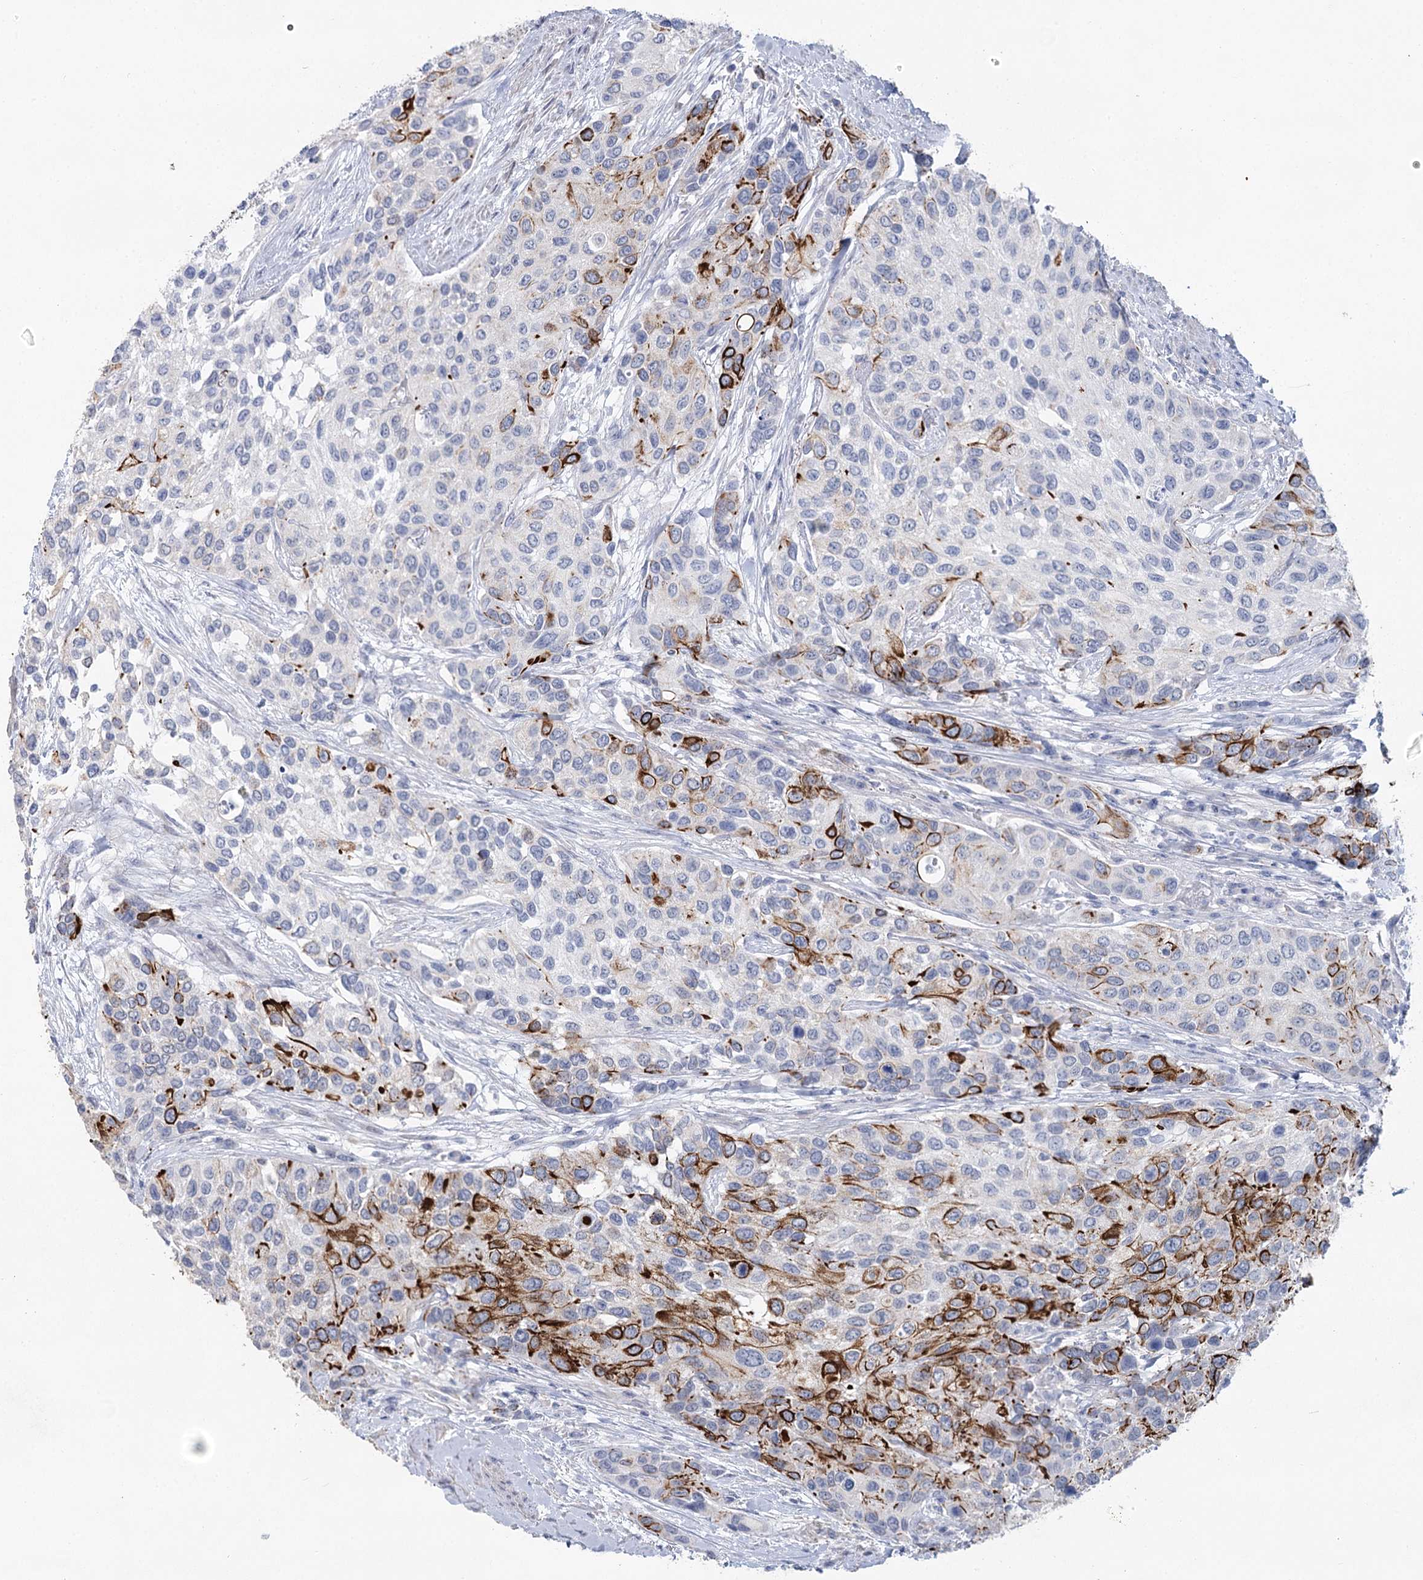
{"staining": {"intensity": "strong", "quantity": "<25%", "location": "cytoplasmic/membranous"}, "tissue": "urothelial cancer", "cell_type": "Tumor cells", "image_type": "cancer", "snomed": [{"axis": "morphology", "description": "Normal tissue, NOS"}, {"axis": "morphology", "description": "Urothelial carcinoma, High grade"}, {"axis": "topography", "description": "Vascular tissue"}, {"axis": "topography", "description": "Urinary bladder"}], "caption": "Urothelial carcinoma (high-grade) stained for a protein (brown) demonstrates strong cytoplasmic/membranous positive staining in about <25% of tumor cells.", "gene": "CCDC88A", "patient": {"sex": "female", "age": 56}}